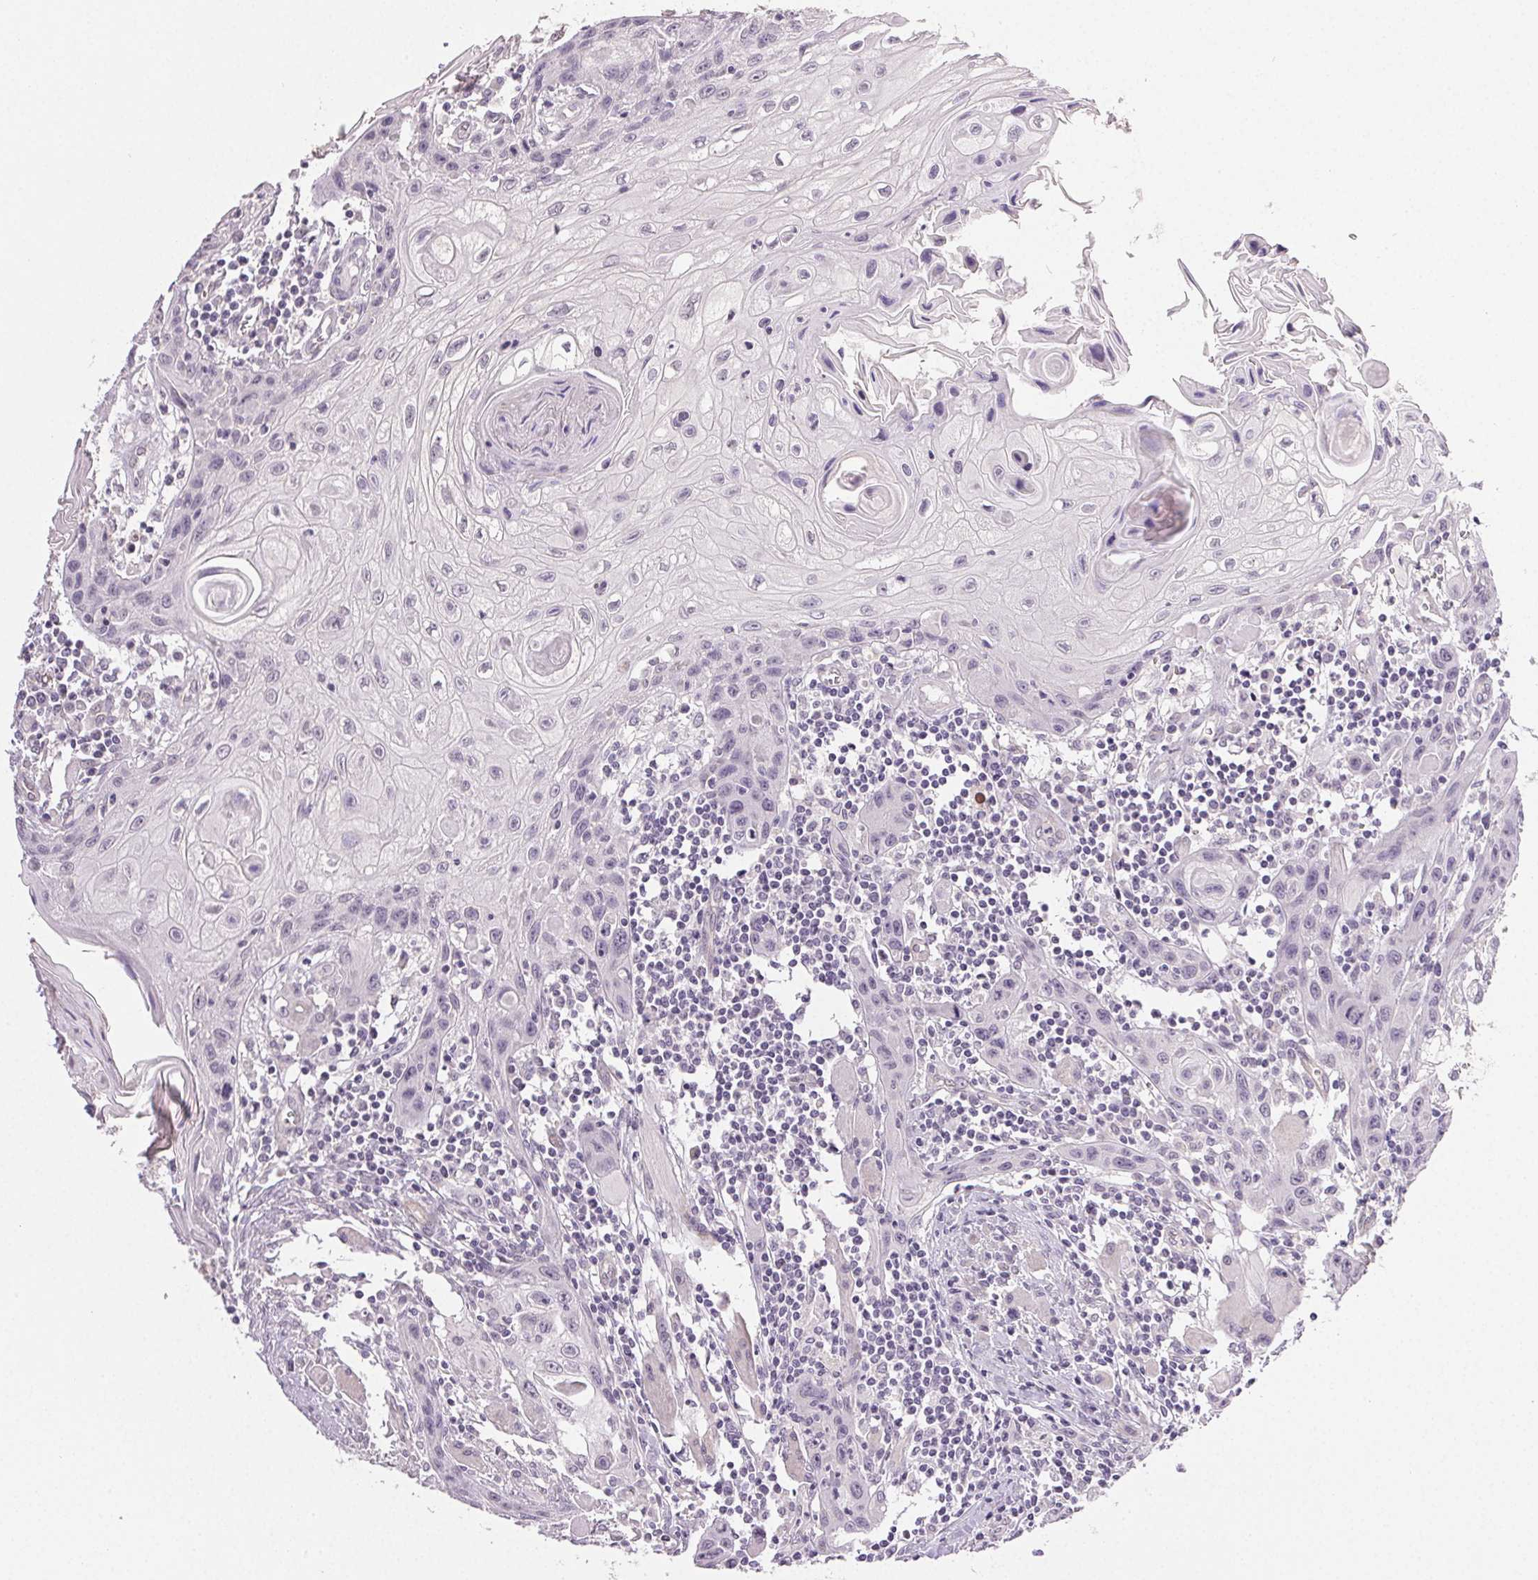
{"staining": {"intensity": "negative", "quantity": "none", "location": "none"}, "tissue": "head and neck cancer", "cell_type": "Tumor cells", "image_type": "cancer", "snomed": [{"axis": "morphology", "description": "Squamous cell carcinoma, NOS"}, {"axis": "topography", "description": "Oral tissue"}, {"axis": "topography", "description": "Head-Neck"}], "caption": "IHC histopathology image of neoplastic tissue: human head and neck cancer (squamous cell carcinoma) stained with DAB exhibits no significant protein expression in tumor cells.", "gene": "PLCB1", "patient": {"sex": "male", "age": 58}}